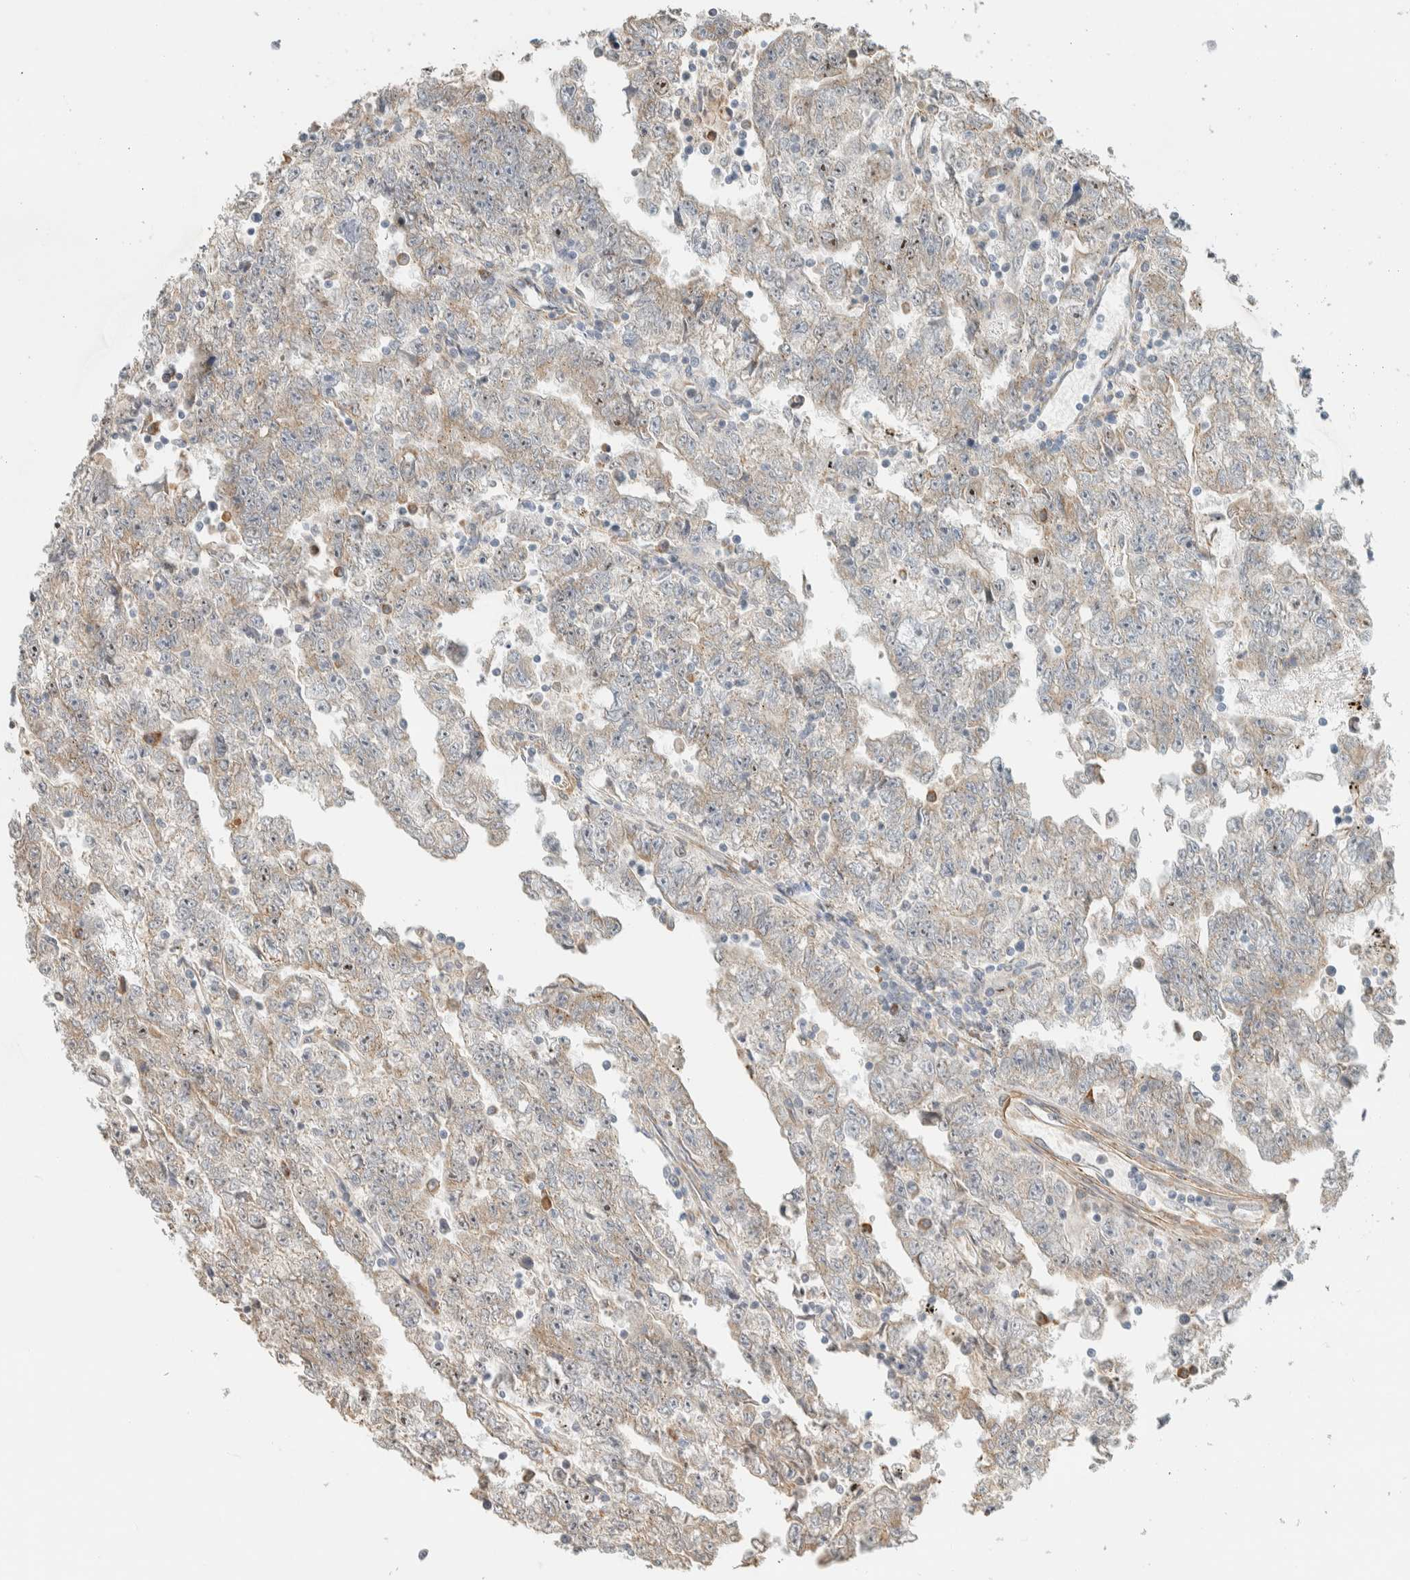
{"staining": {"intensity": "weak", "quantity": "25%-75%", "location": "cytoplasmic/membranous"}, "tissue": "testis cancer", "cell_type": "Tumor cells", "image_type": "cancer", "snomed": [{"axis": "morphology", "description": "Carcinoma, Embryonal, NOS"}, {"axis": "topography", "description": "Testis"}], "caption": "A photomicrograph of human testis embryonal carcinoma stained for a protein reveals weak cytoplasmic/membranous brown staining in tumor cells.", "gene": "KLHL40", "patient": {"sex": "male", "age": 25}}